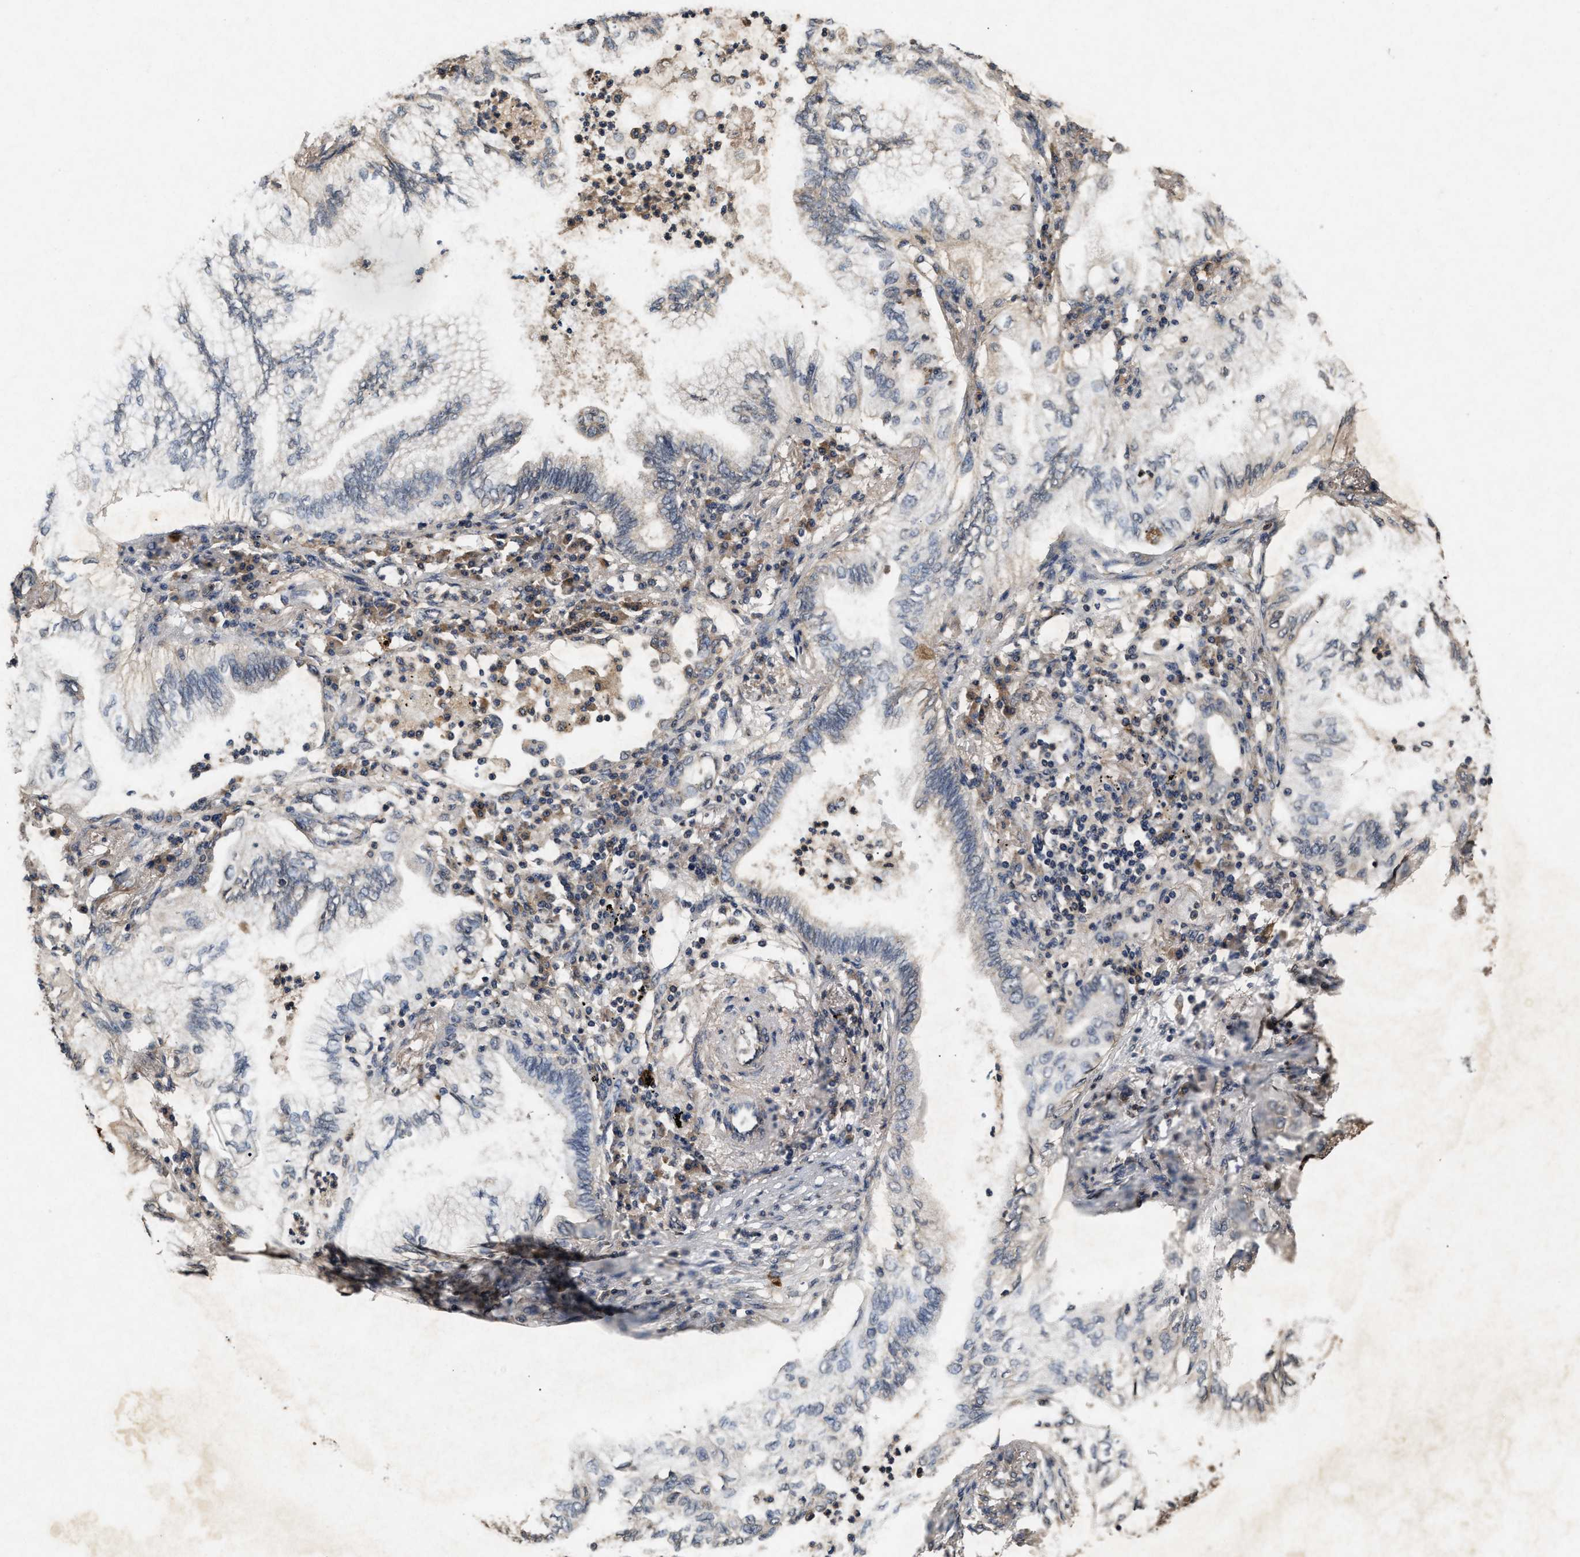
{"staining": {"intensity": "negative", "quantity": "none", "location": "none"}, "tissue": "lung cancer", "cell_type": "Tumor cells", "image_type": "cancer", "snomed": [{"axis": "morphology", "description": "Normal tissue, NOS"}, {"axis": "morphology", "description": "Adenocarcinoma, NOS"}, {"axis": "topography", "description": "Bronchus"}, {"axis": "topography", "description": "Lung"}], "caption": "The immunohistochemistry (IHC) micrograph has no significant staining in tumor cells of lung cancer (adenocarcinoma) tissue.", "gene": "PDAP1", "patient": {"sex": "female", "age": 70}}